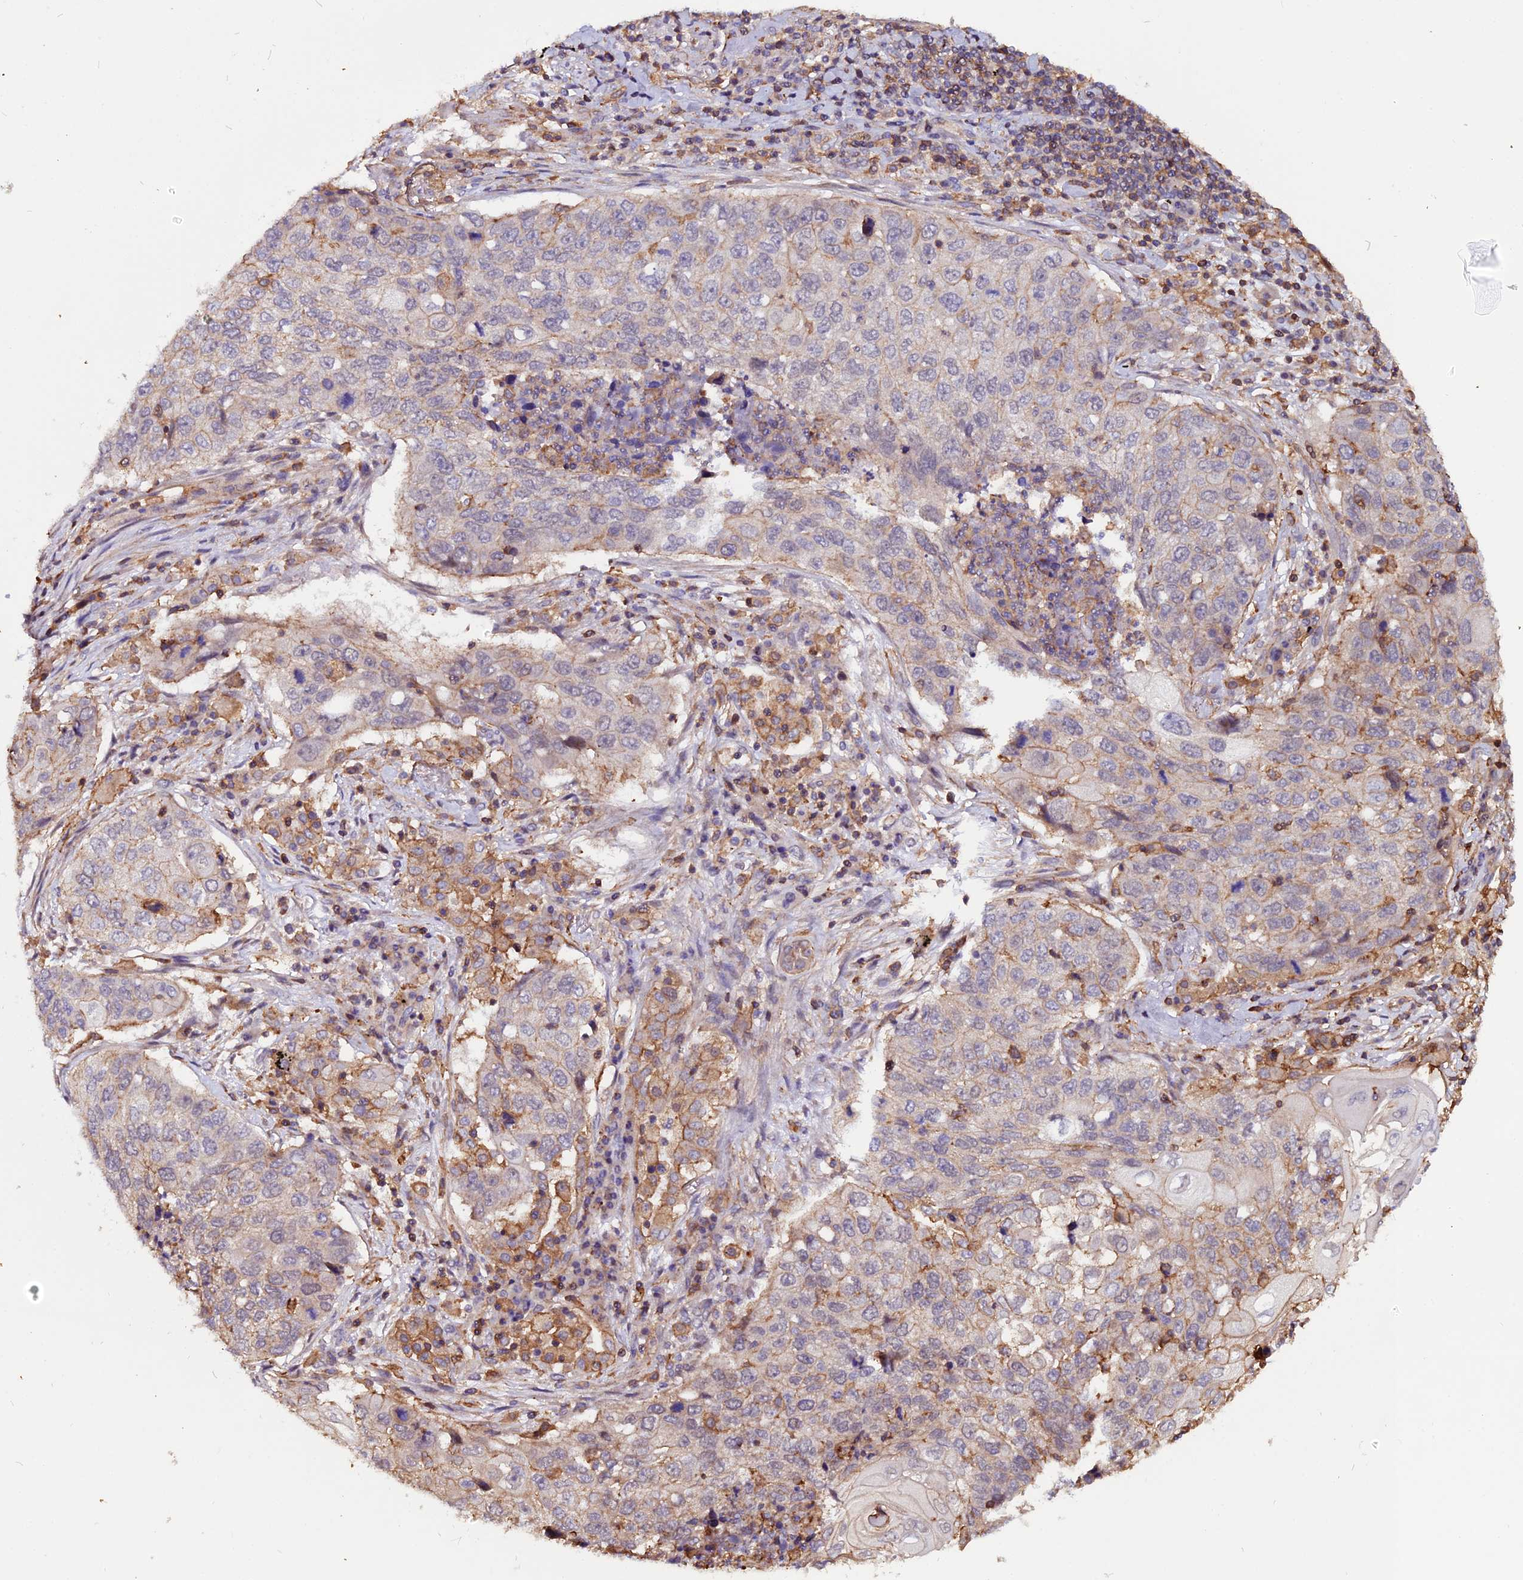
{"staining": {"intensity": "moderate", "quantity": "<25%", "location": "cytoplasmic/membranous"}, "tissue": "lung cancer", "cell_type": "Tumor cells", "image_type": "cancer", "snomed": [{"axis": "morphology", "description": "Squamous cell carcinoma, NOS"}, {"axis": "topography", "description": "Lung"}], "caption": "IHC photomicrograph of lung cancer stained for a protein (brown), which displays low levels of moderate cytoplasmic/membranous staining in approximately <25% of tumor cells.", "gene": "USP17L15", "patient": {"sex": "female", "age": 63}}